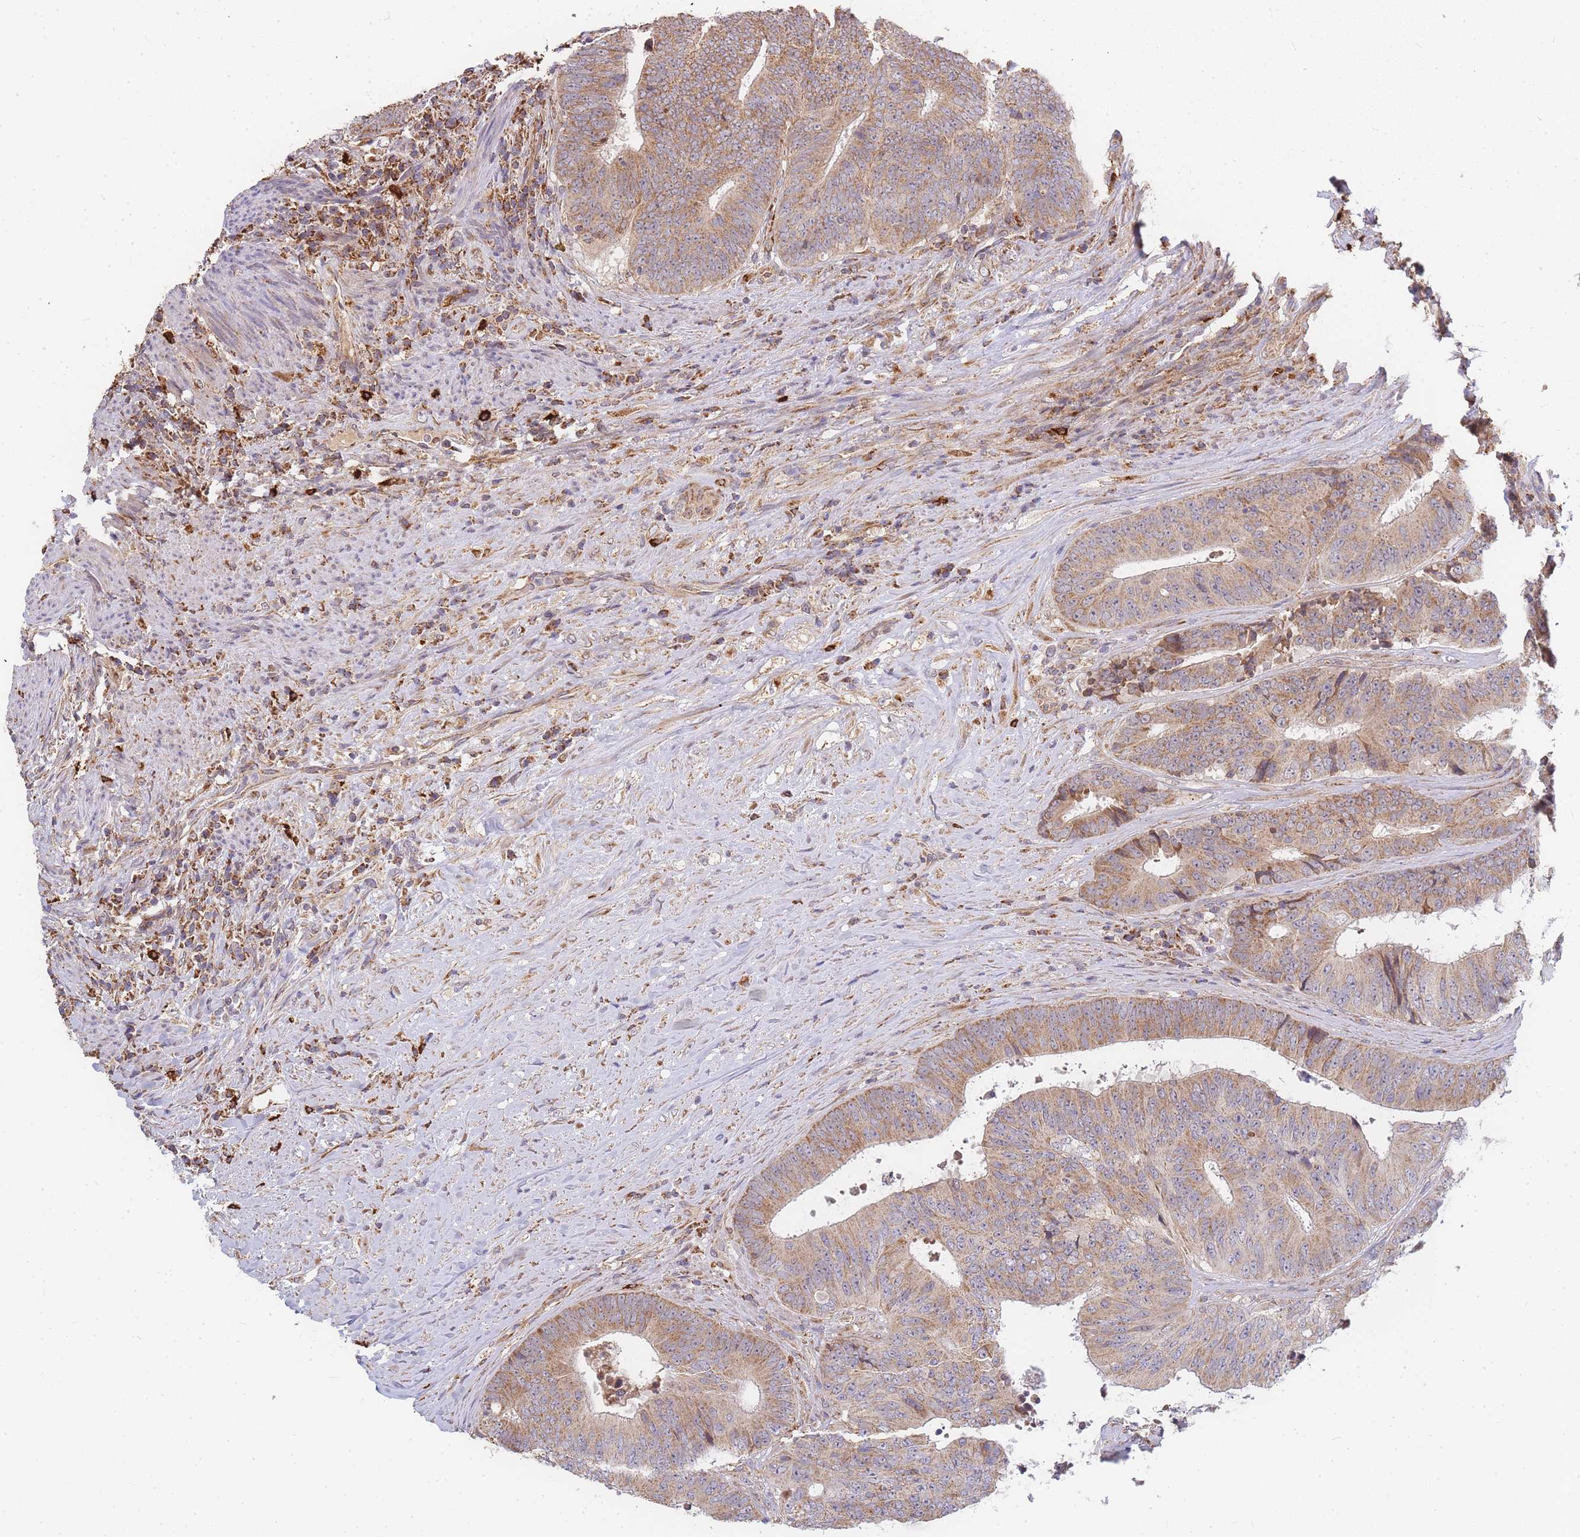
{"staining": {"intensity": "moderate", "quantity": ">75%", "location": "cytoplasmic/membranous"}, "tissue": "colorectal cancer", "cell_type": "Tumor cells", "image_type": "cancer", "snomed": [{"axis": "morphology", "description": "Adenocarcinoma, NOS"}, {"axis": "topography", "description": "Rectum"}], "caption": "Human colorectal adenocarcinoma stained with a brown dye exhibits moderate cytoplasmic/membranous positive positivity in about >75% of tumor cells.", "gene": "ADCY9", "patient": {"sex": "male", "age": 72}}